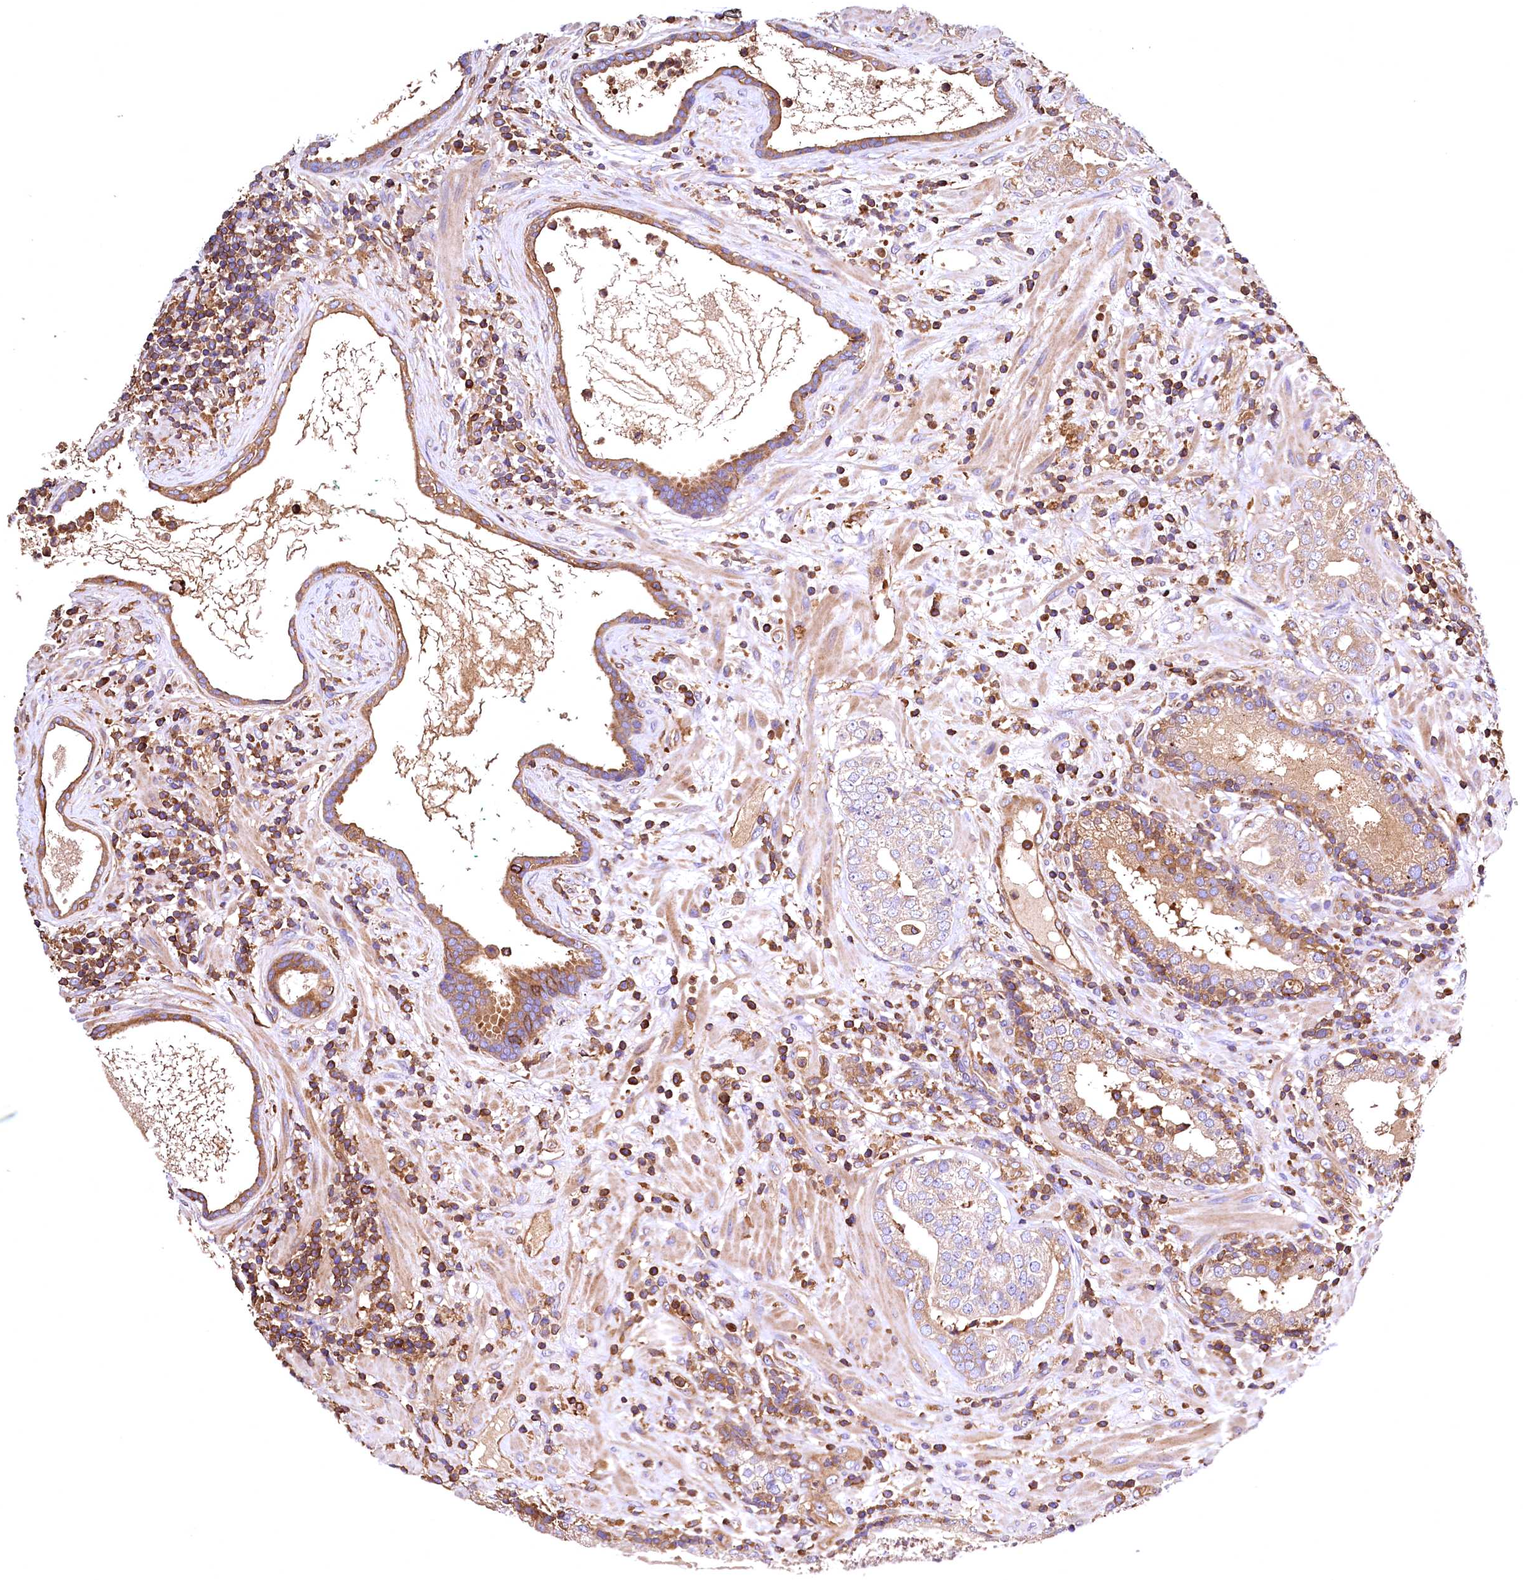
{"staining": {"intensity": "weak", "quantity": "<25%", "location": "cytoplasmic/membranous"}, "tissue": "prostate cancer", "cell_type": "Tumor cells", "image_type": "cancer", "snomed": [{"axis": "morphology", "description": "Adenocarcinoma, High grade"}, {"axis": "topography", "description": "Prostate"}], "caption": "IHC histopathology image of prostate cancer (high-grade adenocarcinoma) stained for a protein (brown), which exhibits no positivity in tumor cells. The staining was performed using DAB to visualize the protein expression in brown, while the nuclei were stained in blue with hematoxylin (Magnification: 20x).", "gene": "RARS2", "patient": {"sex": "male", "age": 64}}